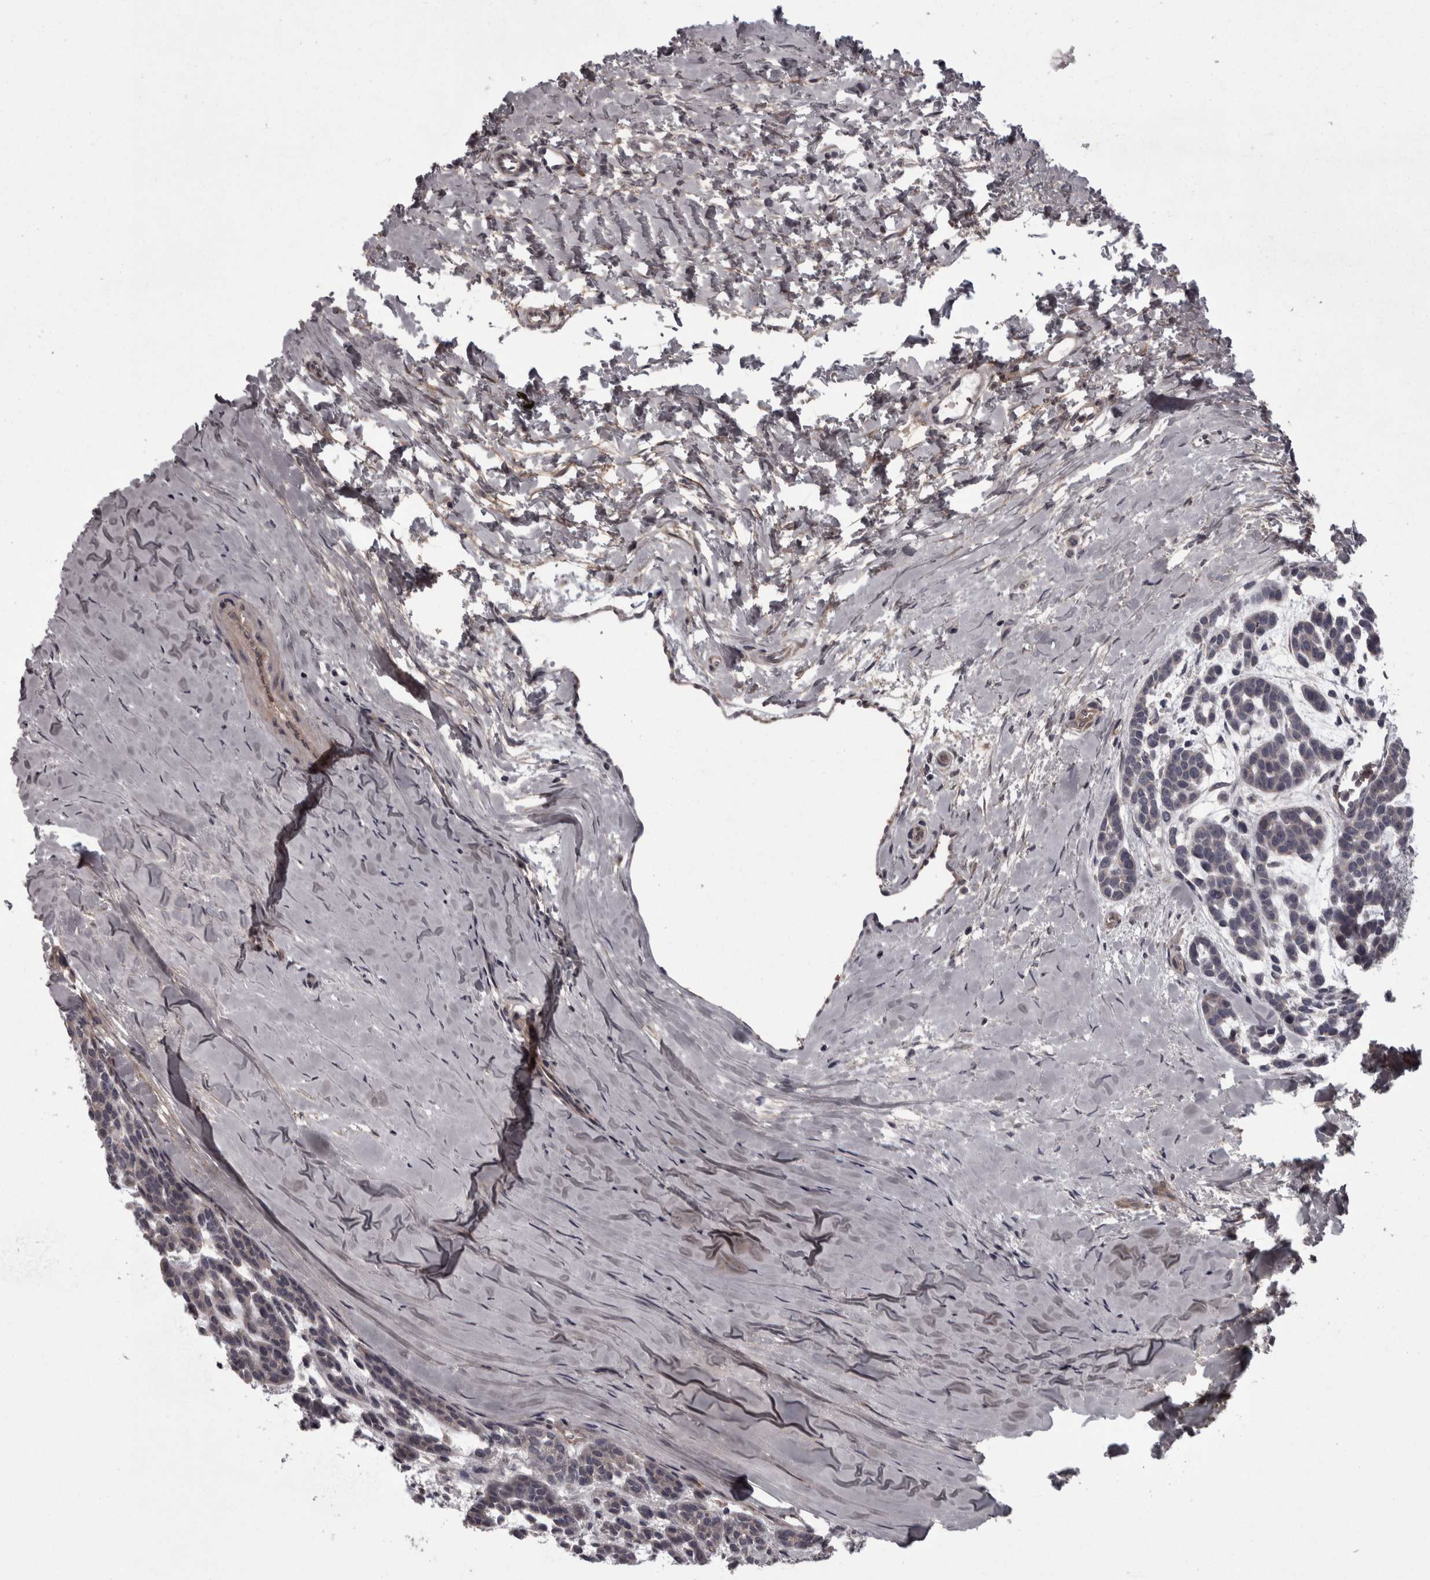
{"staining": {"intensity": "negative", "quantity": "none", "location": "none"}, "tissue": "head and neck cancer", "cell_type": "Tumor cells", "image_type": "cancer", "snomed": [{"axis": "morphology", "description": "Adenocarcinoma, NOS"}, {"axis": "morphology", "description": "Adenoma, NOS"}, {"axis": "topography", "description": "Head-Neck"}], "caption": "High magnification brightfield microscopy of adenocarcinoma (head and neck) stained with DAB (brown) and counterstained with hematoxylin (blue): tumor cells show no significant expression.", "gene": "RSU1", "patient": {"sex": "female", "age": 55}}